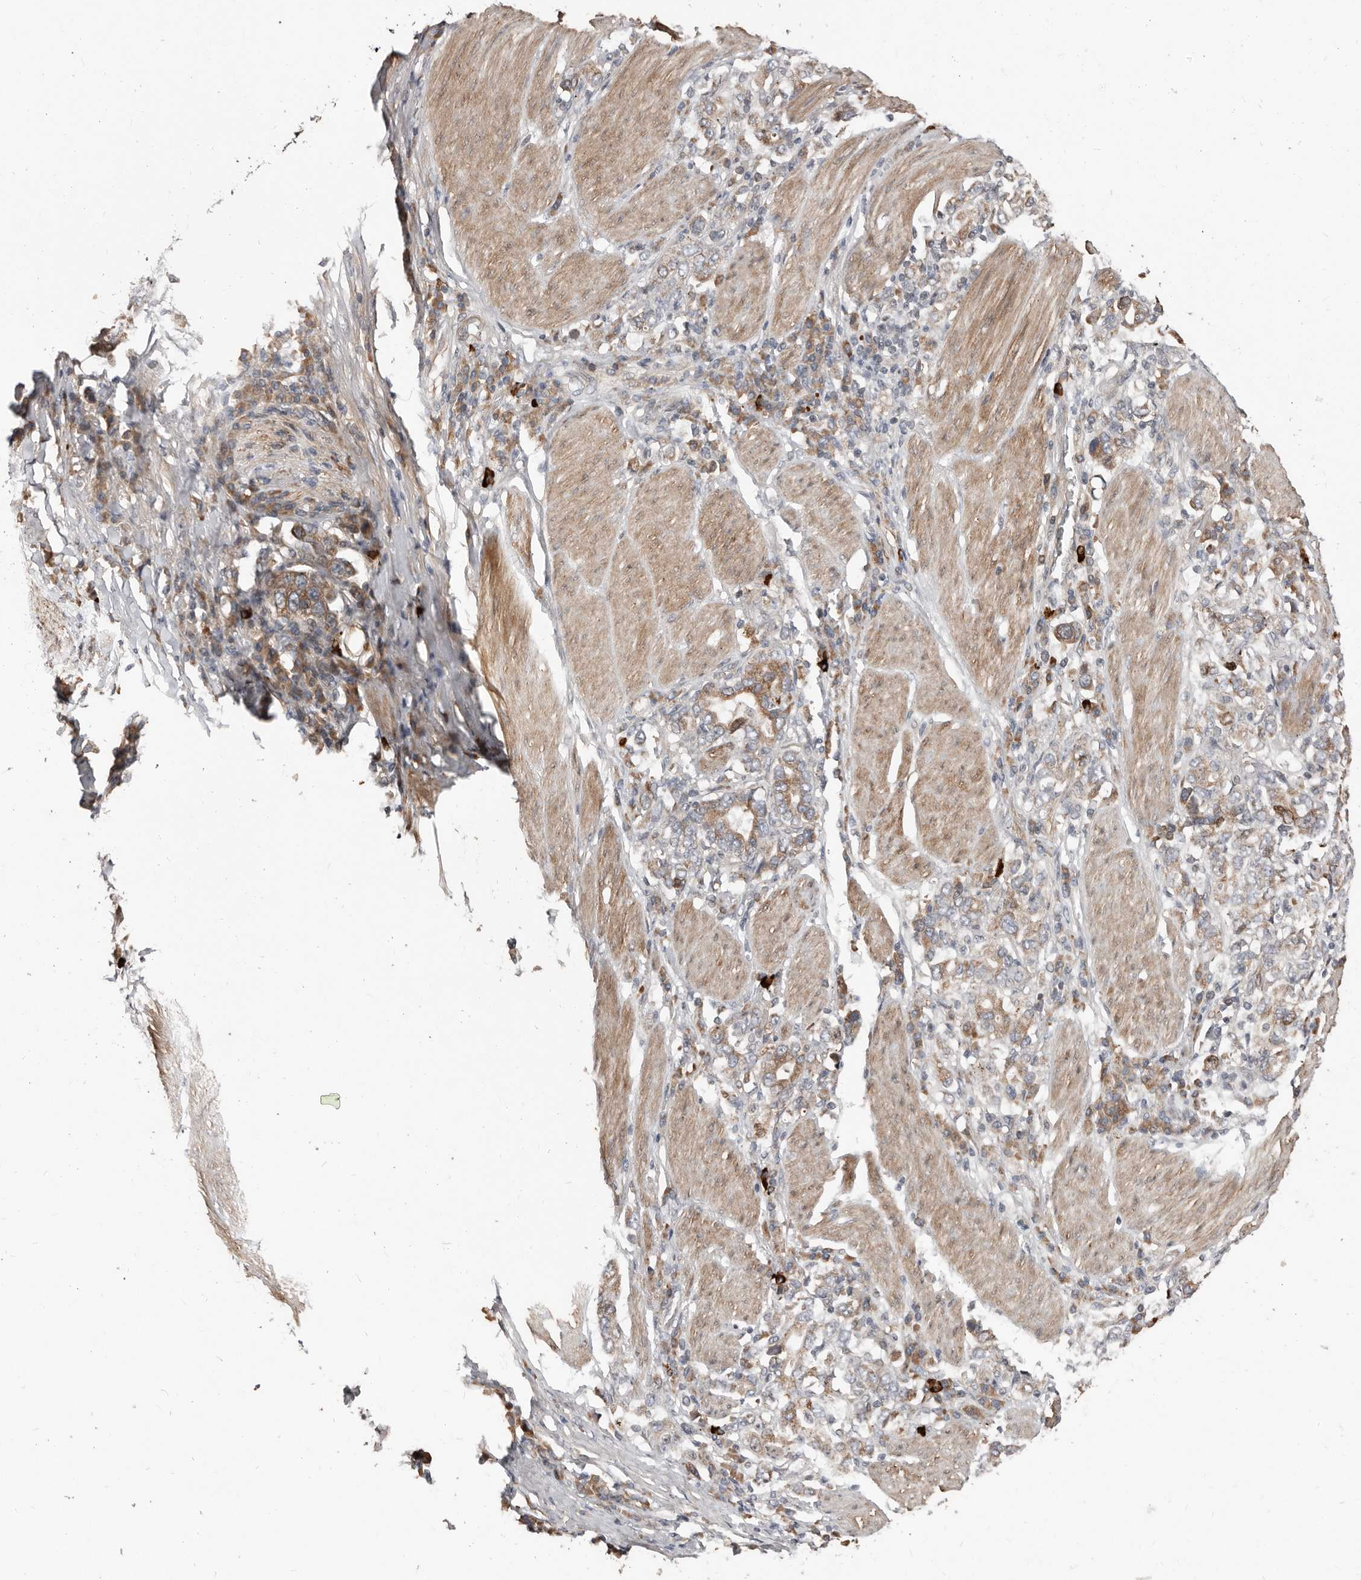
{"staining": {"intensity": "moderate", "quantity": ">75%", "location": "cytoplasmic/membranous"}, "tissue": "stomach cancer", "cell_type": "Tumor cells", "image_type": "cancer", "snomed": [{"axis": "morphology", "description": "Adenocarcinoma, NOS"}, {"axis": "topography", "description": "Stomach, upper"}], "caption": "About >75% of tumor cells in stomach cancer show moderate cytoplasmic/membranous protein expression as visualized by brown immunohistochemical staining.", "gene": "SMYD4", "patient": {"sex": "male", "age": 62}}